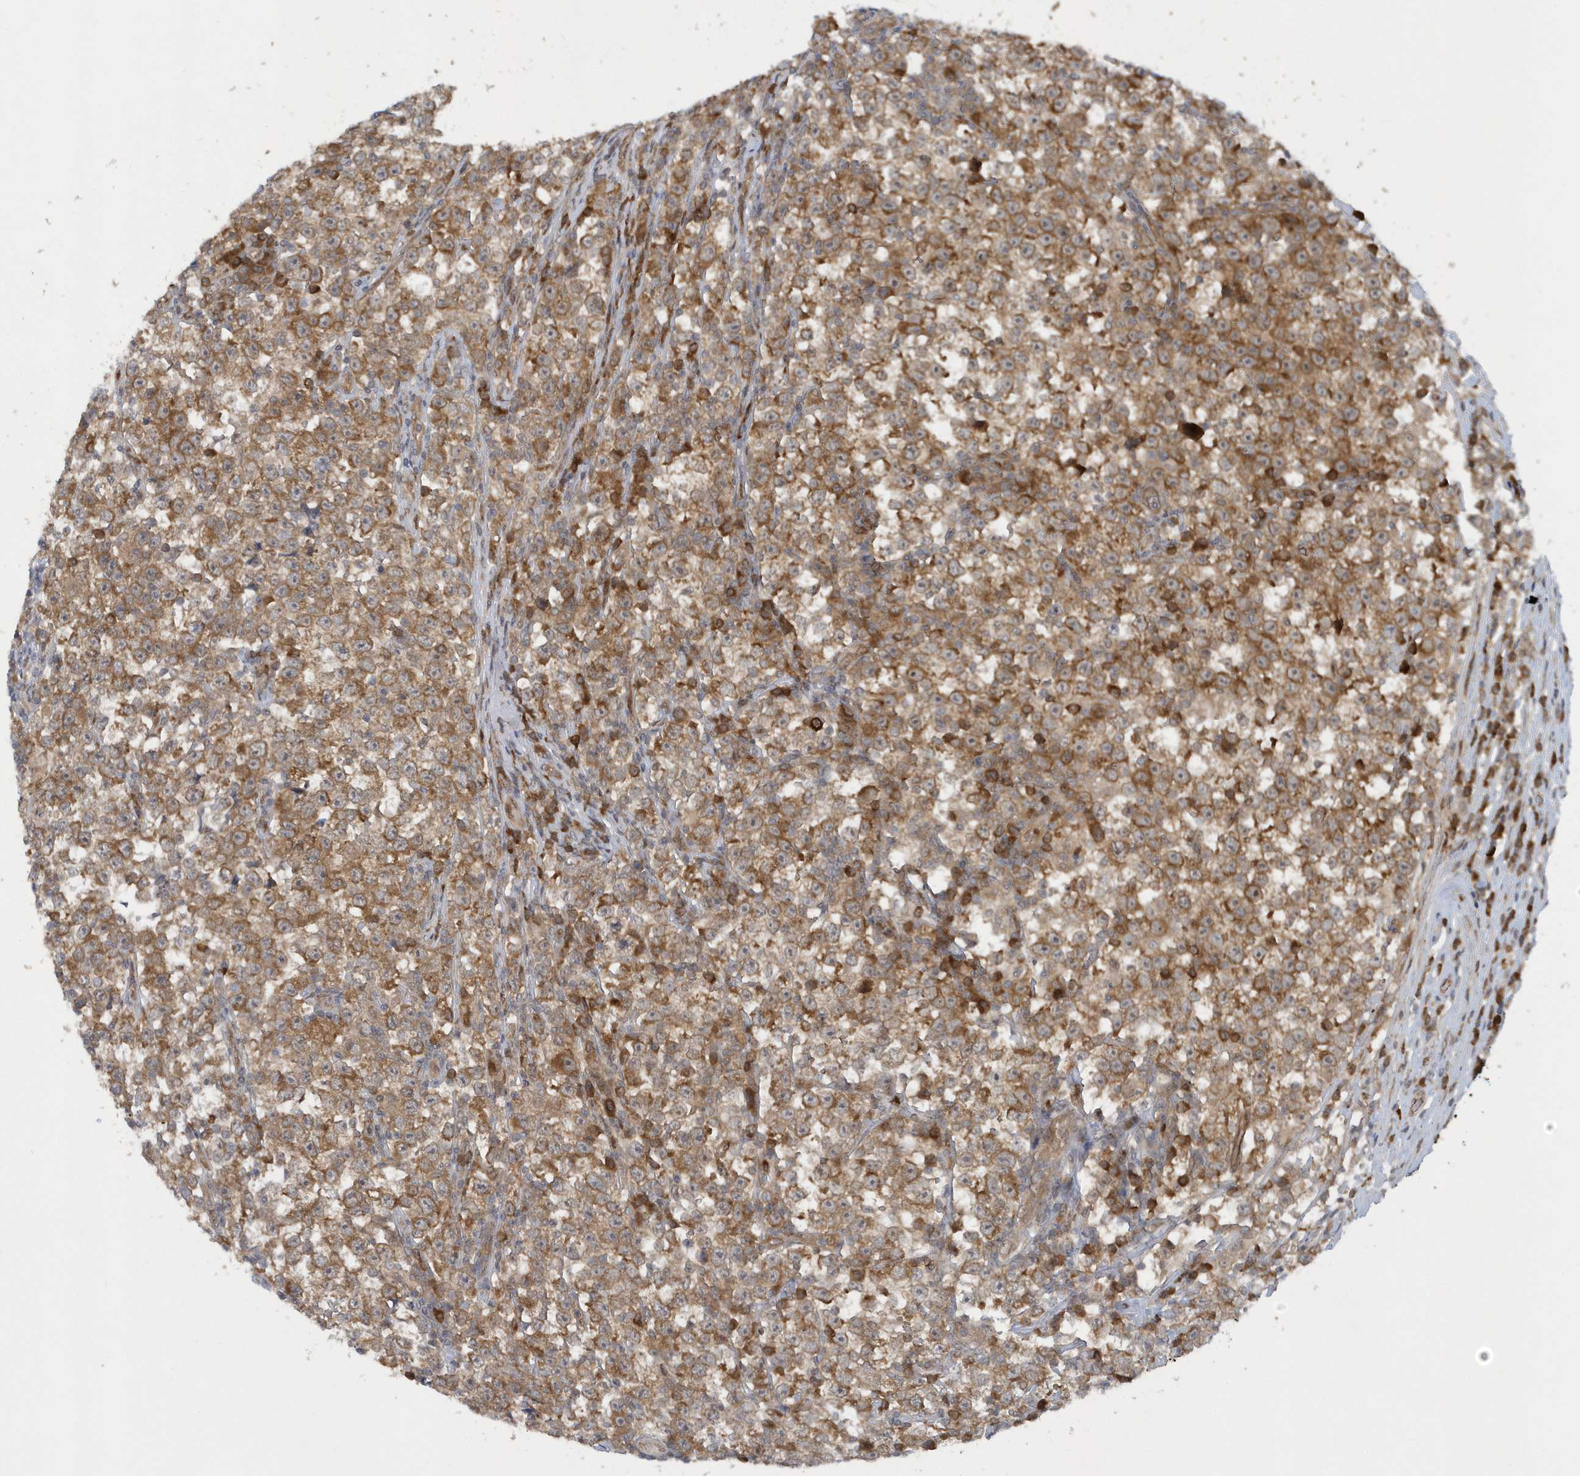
{"staining": {"intensity": "moderate", "quantity": ">75%", "location": "cytoplasmic/membranous"}, "tissue": "testis cancer", "cell_type": "Tumor cells", "image_type": "cancer", "snomed": [{"axis": "morphology", "description": "Normal tissue, NOS"}, {"axis": "morphology", "description": "Seminoma, NOS"}, {"axis": "topography", "description": "Testis"}], "caption": "This image exhibits immunohistochemistry (IHC) staining of human testis cancer, with medium moderate cytoplasmic/membranous positivity in about >75% of tumor cells.", "gene": "ATG4A", "patient": {"sex": "male", "age": 43}}